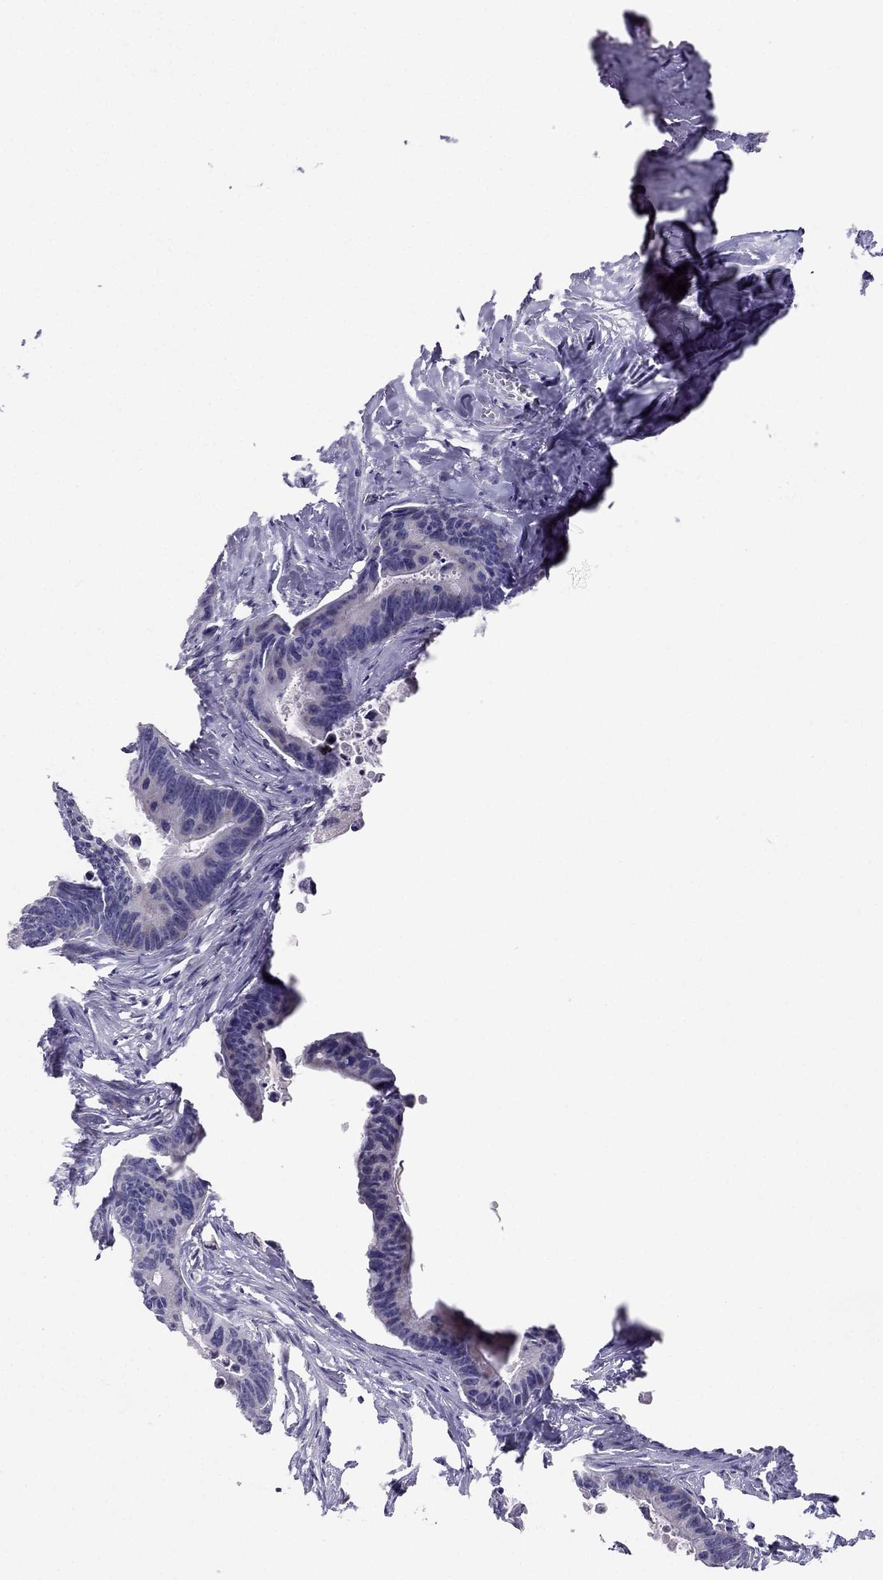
{"staining": {"intensity": "negative", "quantity": "none", "location": "none"}, "tissue": "colorectal cancer", "cell_type": "Tumor cells", "image_type": "cancer", "snomed": [{"axis": "morphology", "description": "Adenocarcinoma, NOS"}, {"axis": "topography", "description": "Colon"}], "caption": "Immunohistochemistry image of neoplastic tissue: human colorectal cancer (adenocarcinoma) stained with DAB (3,3'-diaminobenzidine) displays no significant protein staining in tumor cells.", "gene": "RGS8", "patient": {"sex": "female", "age": 87}}